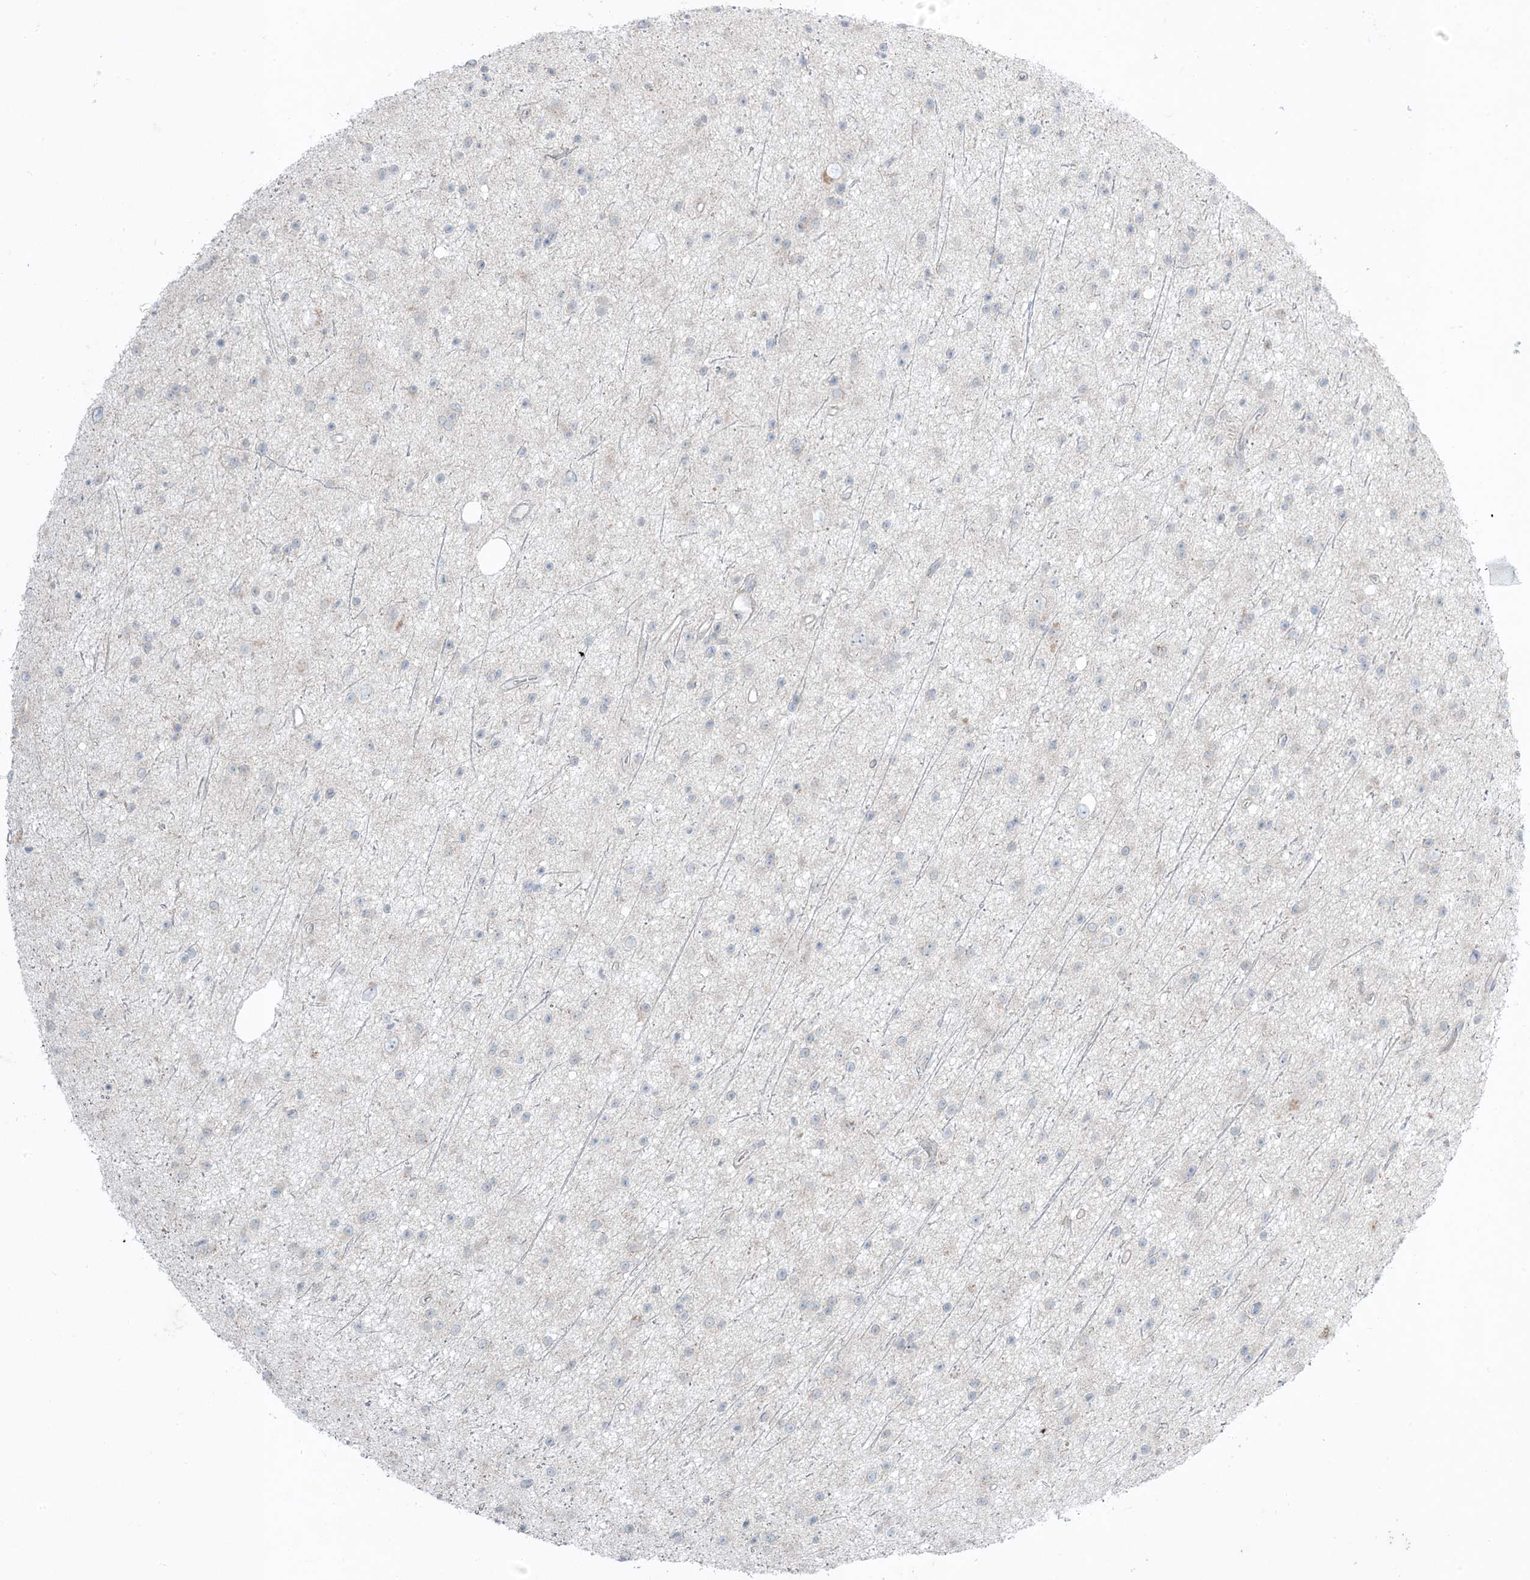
{"staining": {"intensity": "negative", "quantity": "none", "location": "none"}, "tissue": "glioma", "cell_type": "Tumor cells", "image_type": "cancer", "snomed": [{"axis": "morphology", "description": "Glioma, malignant, Low grade"}, {"axis": "topography", "description": "Cerebral cortex"}], "caption": "Tumor cells show no significant staining in glioma.", "gene": "ODC1", "patient": {"sex": "female", "age": 39}}